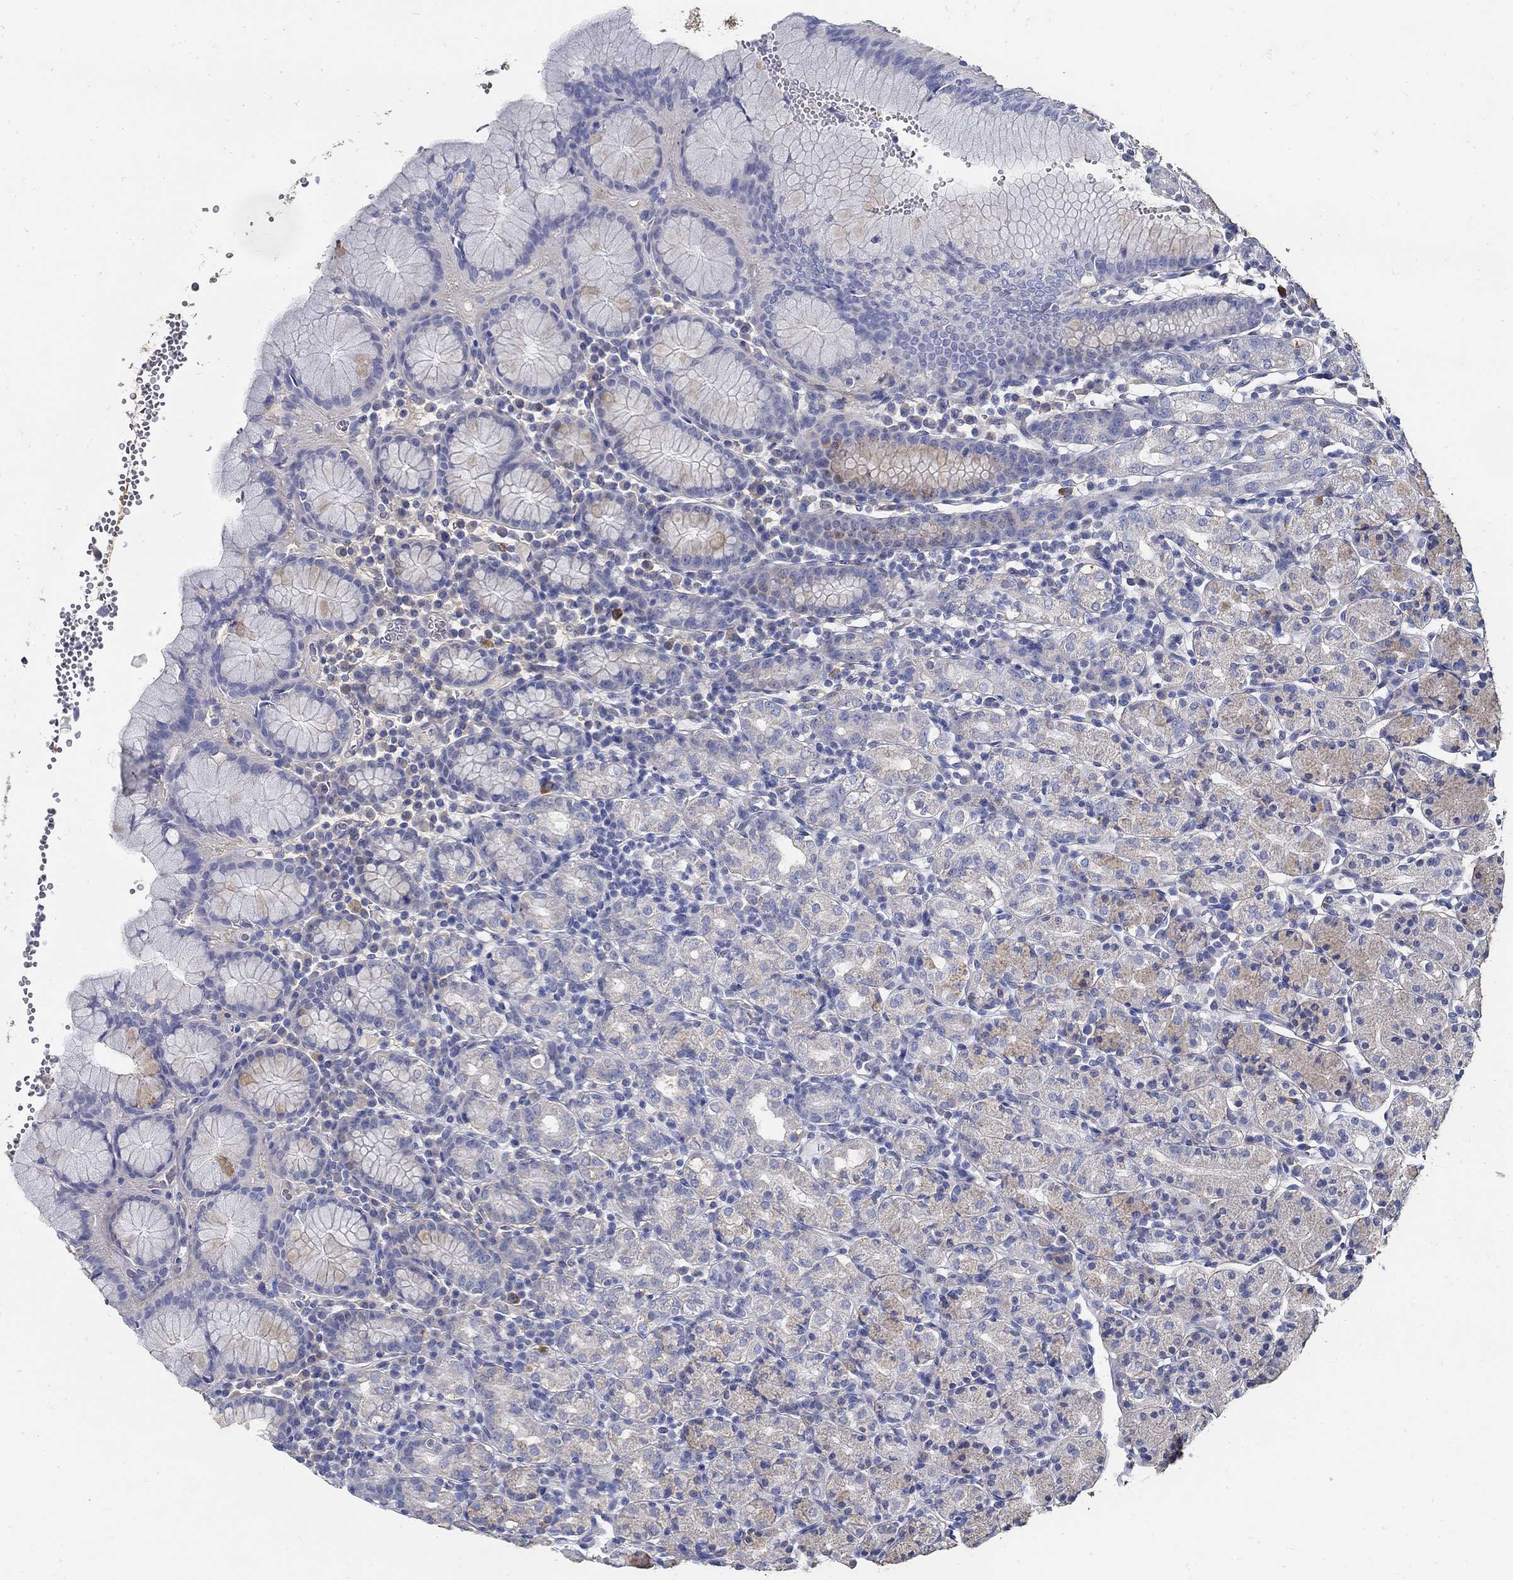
{"staining": {"intensity": "weak", "quantity": "<25%", "location": "cytoplasmic/membranous"}, "tissue": "stomach", "cell_type": "Glandular cells", "image_type": "normal", "snomed": [{"axis": "morphology", "description": "Normal tissue, NOS"}, {"axis": "topography", "description": "Stomach, upper"}, {"axis": "topography", "description": "Stomach"}], "caption": "A high-resolution image shows IHC staining of normal stomach, which exhibits no significant staining in glandular cells.", "gene": "TGFBI", "patient": {"sex": "male", "age": 62}}